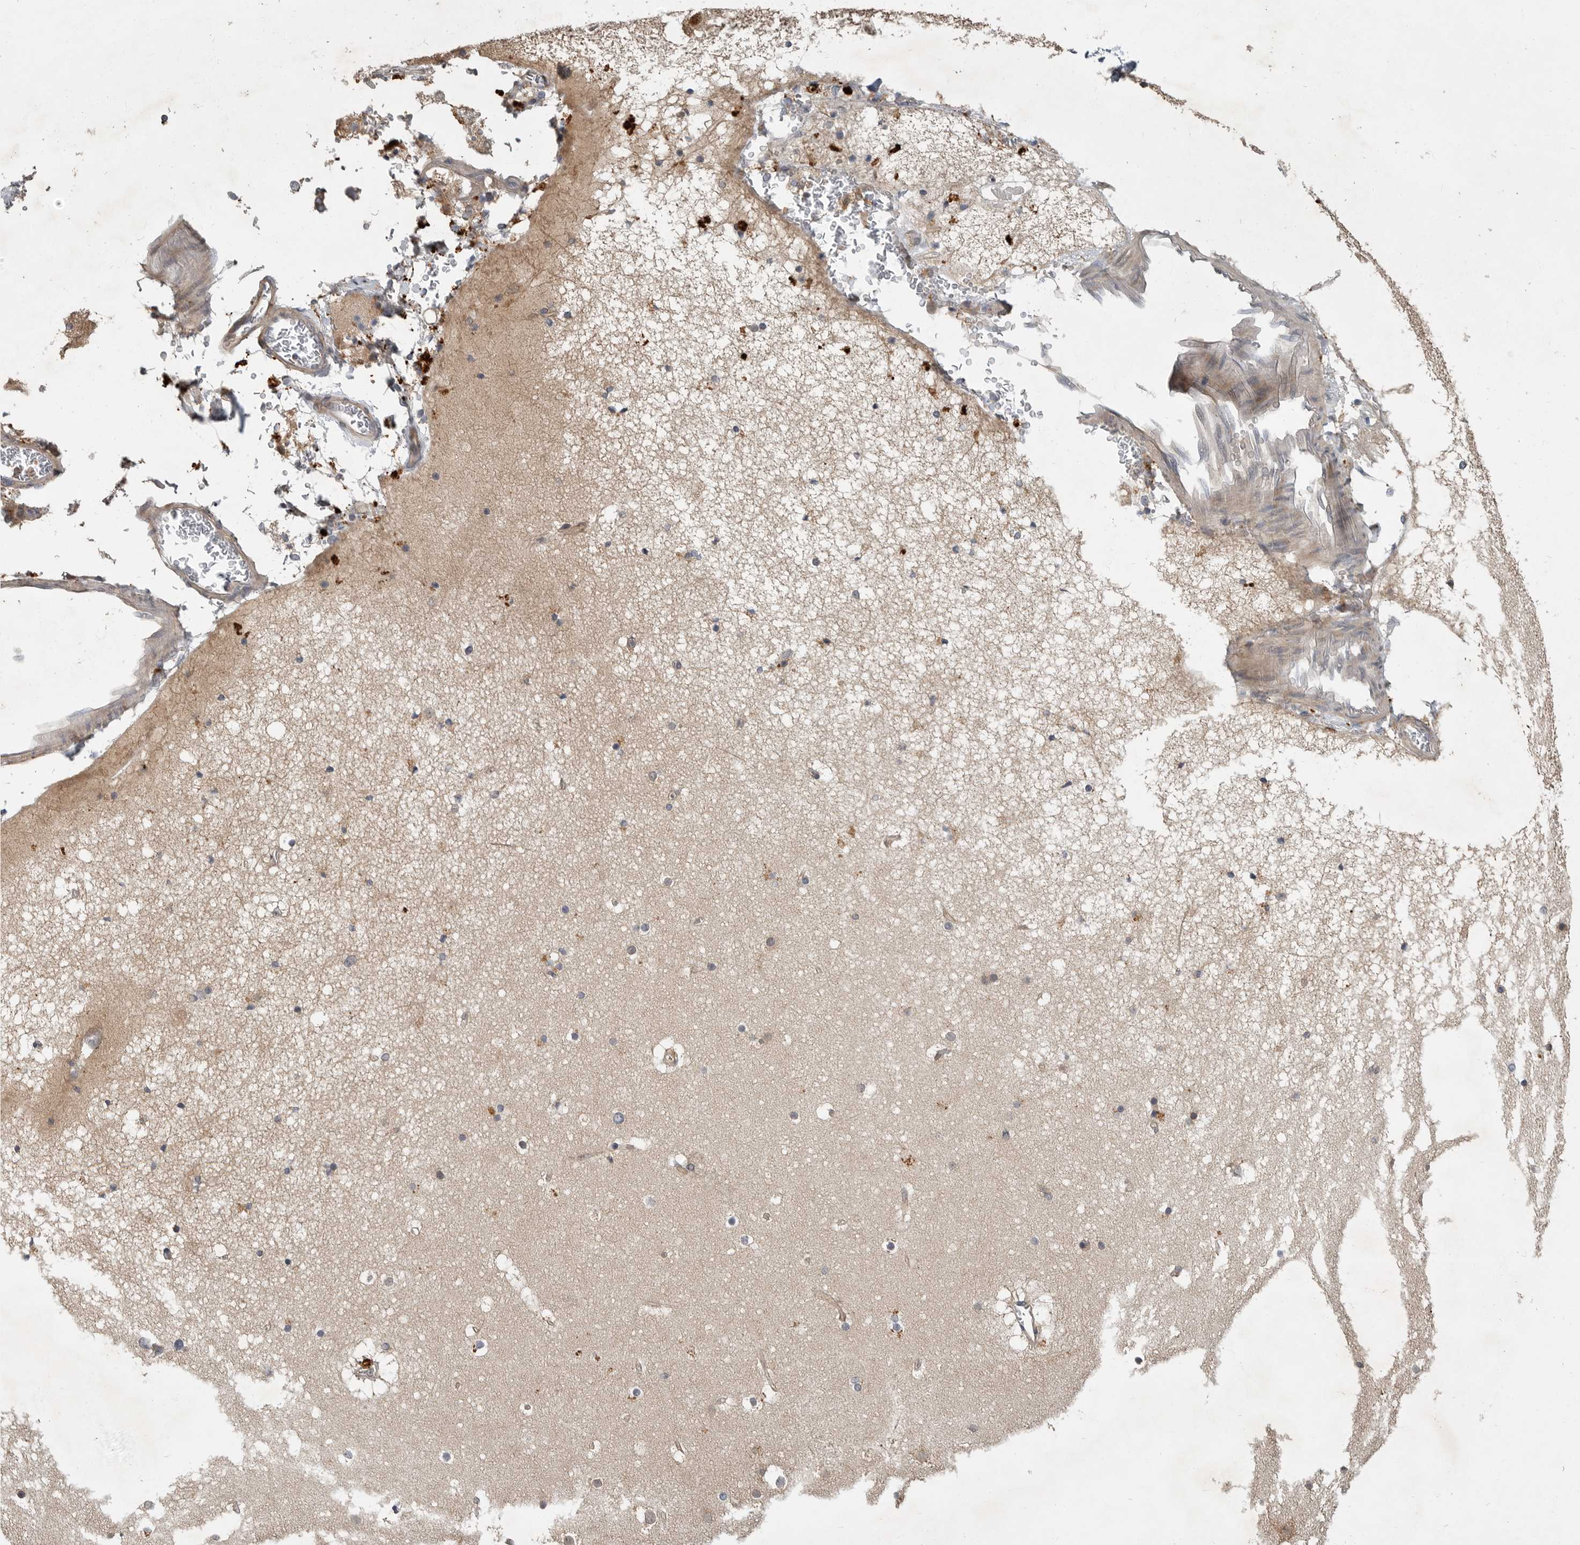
{"staining": {"intensity": "weak", "quantity": ">75%", "location": "cytoplasmic/membranous"}, "tissue": "cerebral cortex", "cell_type": "Endothelial cells", "image_type": "normal", "snomed": [{"axis": "morphology", "description": "Normal tissue, NOS"}, {"axis": "topography", "description": "Cerebral cortex"}], "caption": "A low amount of weak cytoplasmic/membranous staining is identified in about >75% of endothelial cells in benign cerebral cortex. The staining is performed using DAB brown chromogen to label protein expression. The nuclei are counter-stained blue using hematoxylin.", "gene": "OSBPL9", "patient": {"sex": "male", "age": 57}}